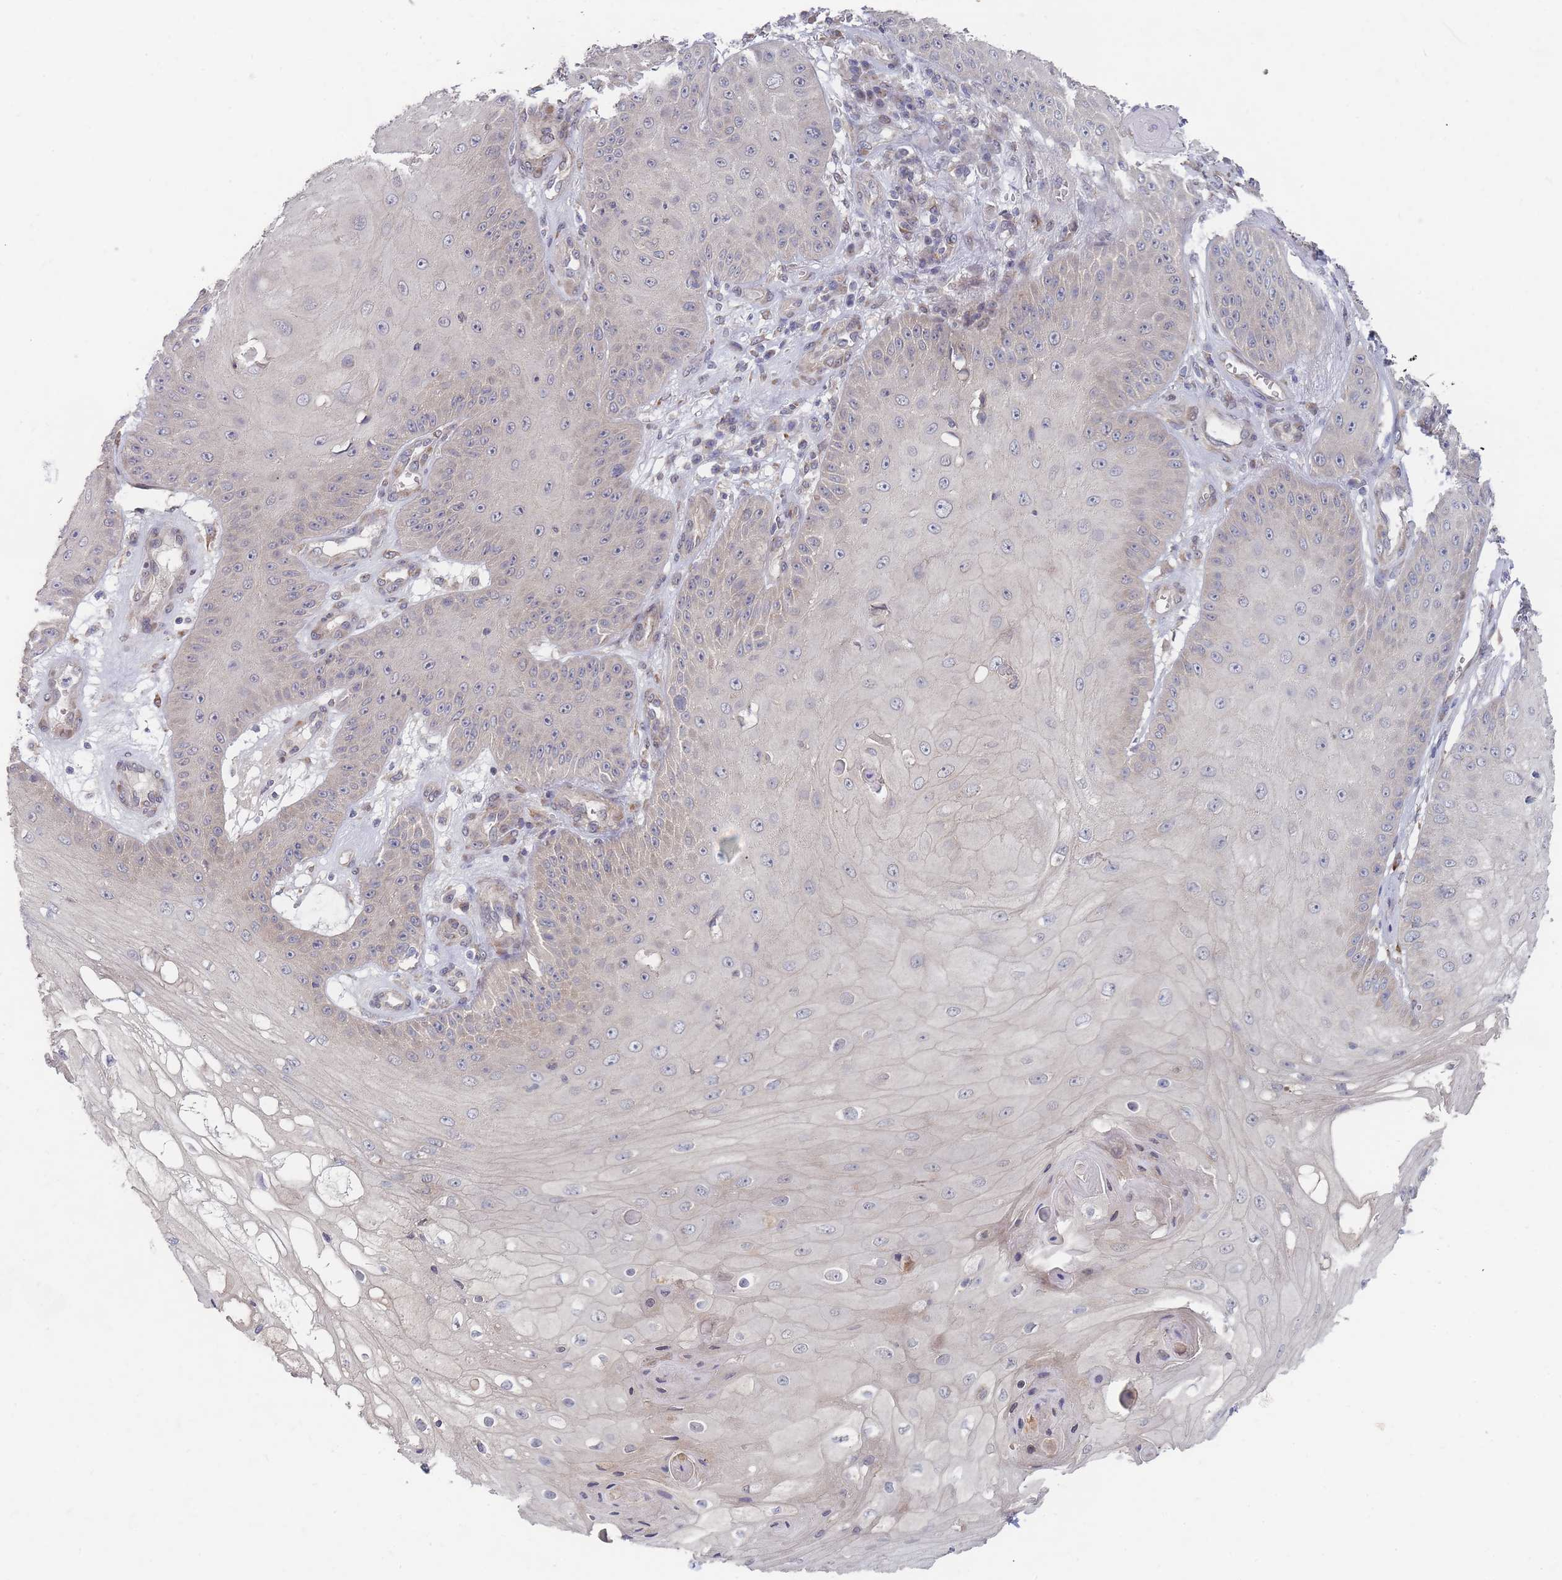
{"staining": {"intensity": "negative", "quantity": "none", "location": "none"}, "tissue": "skin cancer", "cell_type": "Tumor cells", "image_type": "cancer", "snomed": [{"axis": "morphology", "description": "Squamous cell carcinoma, NOS"}, {"axis": "topography", "description": "Skin"}], "caption": "Immunohistochemistry of skin squamous cell carcinoma shows no positivity in tumor cells.", "gene": "SLC35F5", "patient": {"sex": "male", "age": 70}}